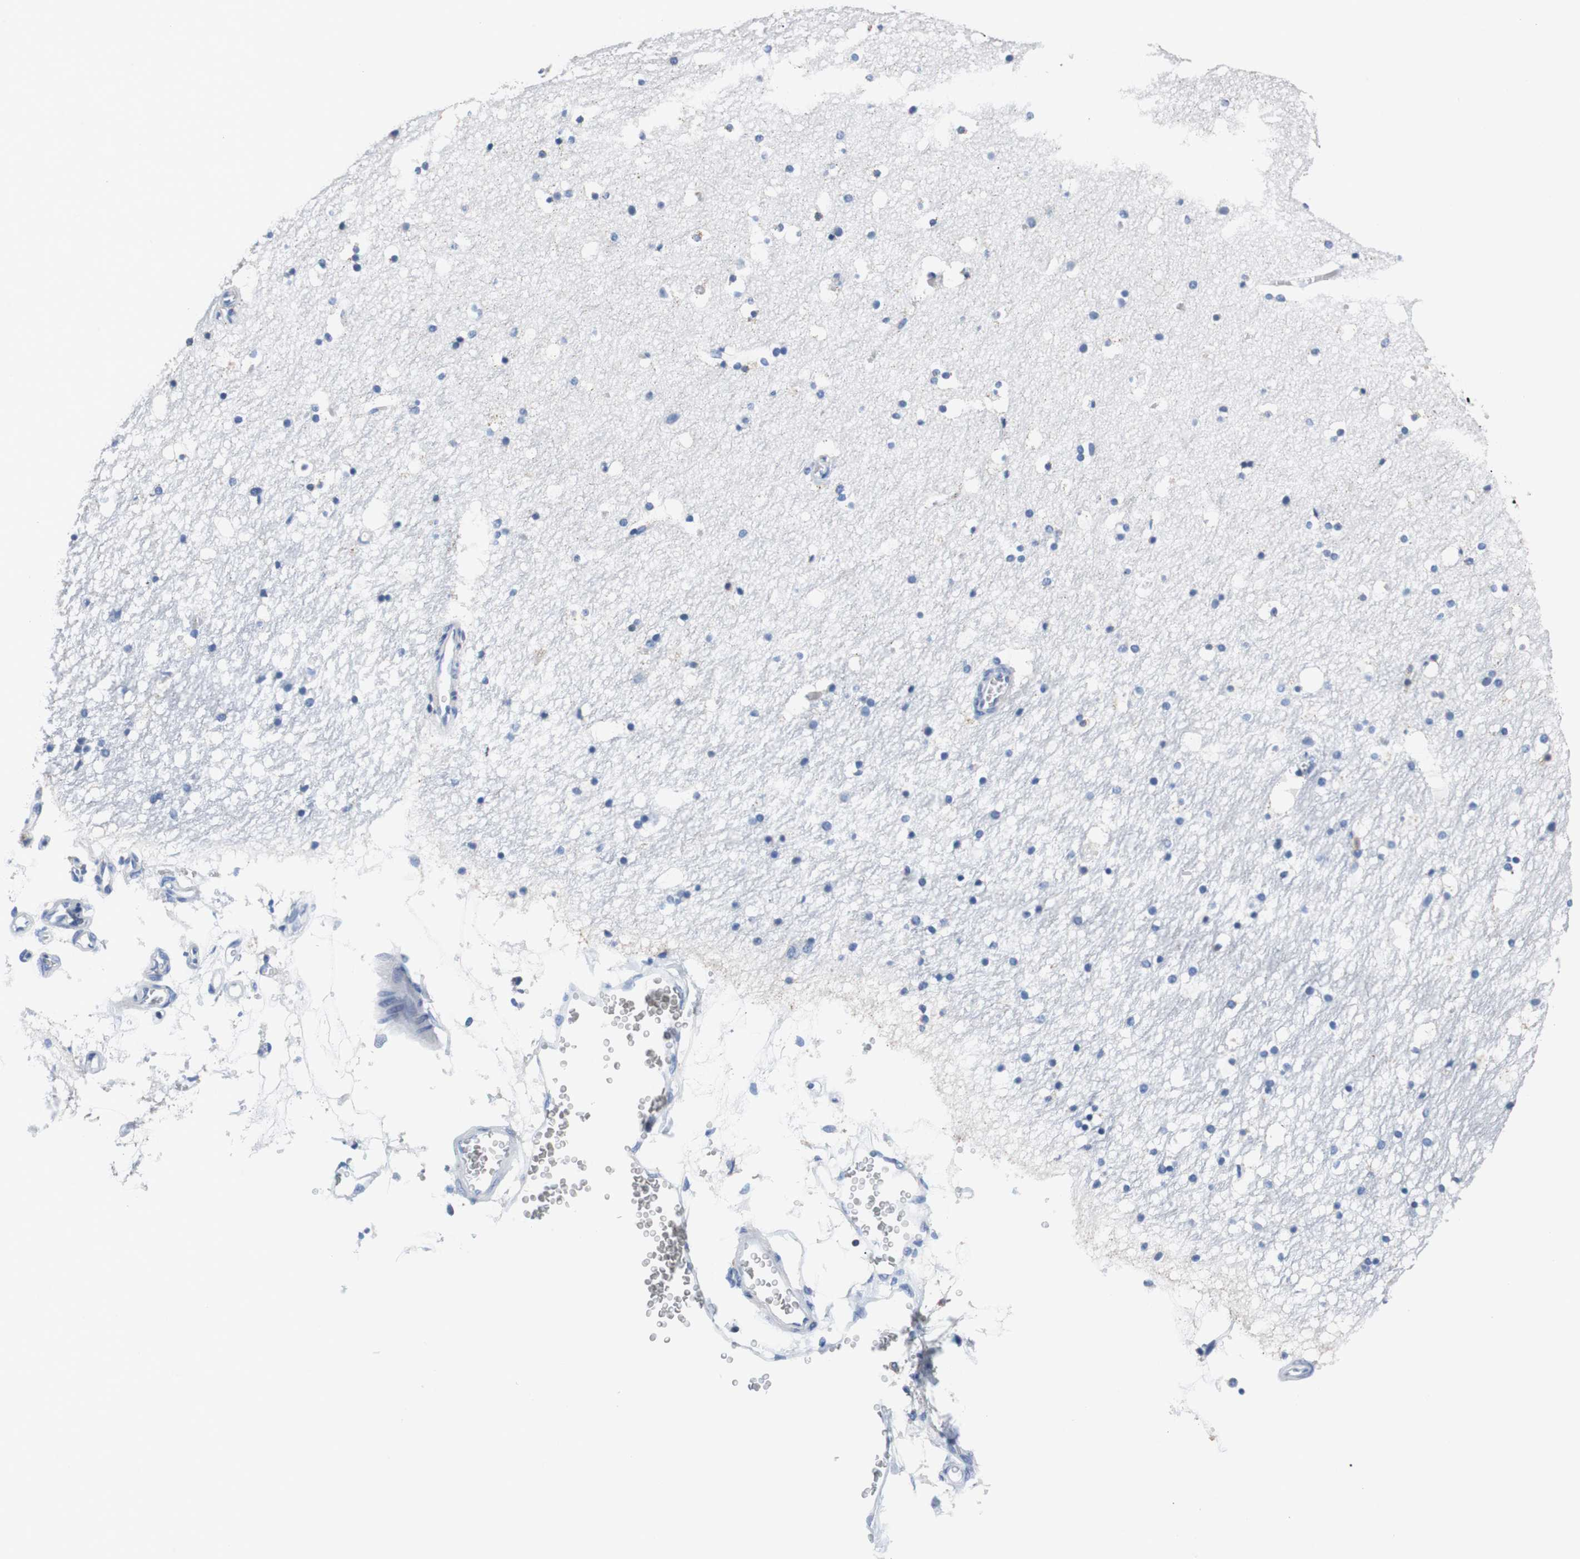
{"staining": {"intensity": "negative", "quantity": "none", "location": "none"}, "tissue": "hippocampus", "cell_type": "Glial cells", "image_type": "normal", "snomed": [{"axis": "morphology", "description": "Normal tissue, NOS"}, {"axis": "topography", "description": "Hippocampus"}], "caption": "Glial cells show no significant protein staining in benign hippocampus. (DAB (3,3'-diaminobenzidine) IHC with hematoxylin counter stain).", "gene": "VAMP8", "patient": {"sex": "male", "age": 45}}